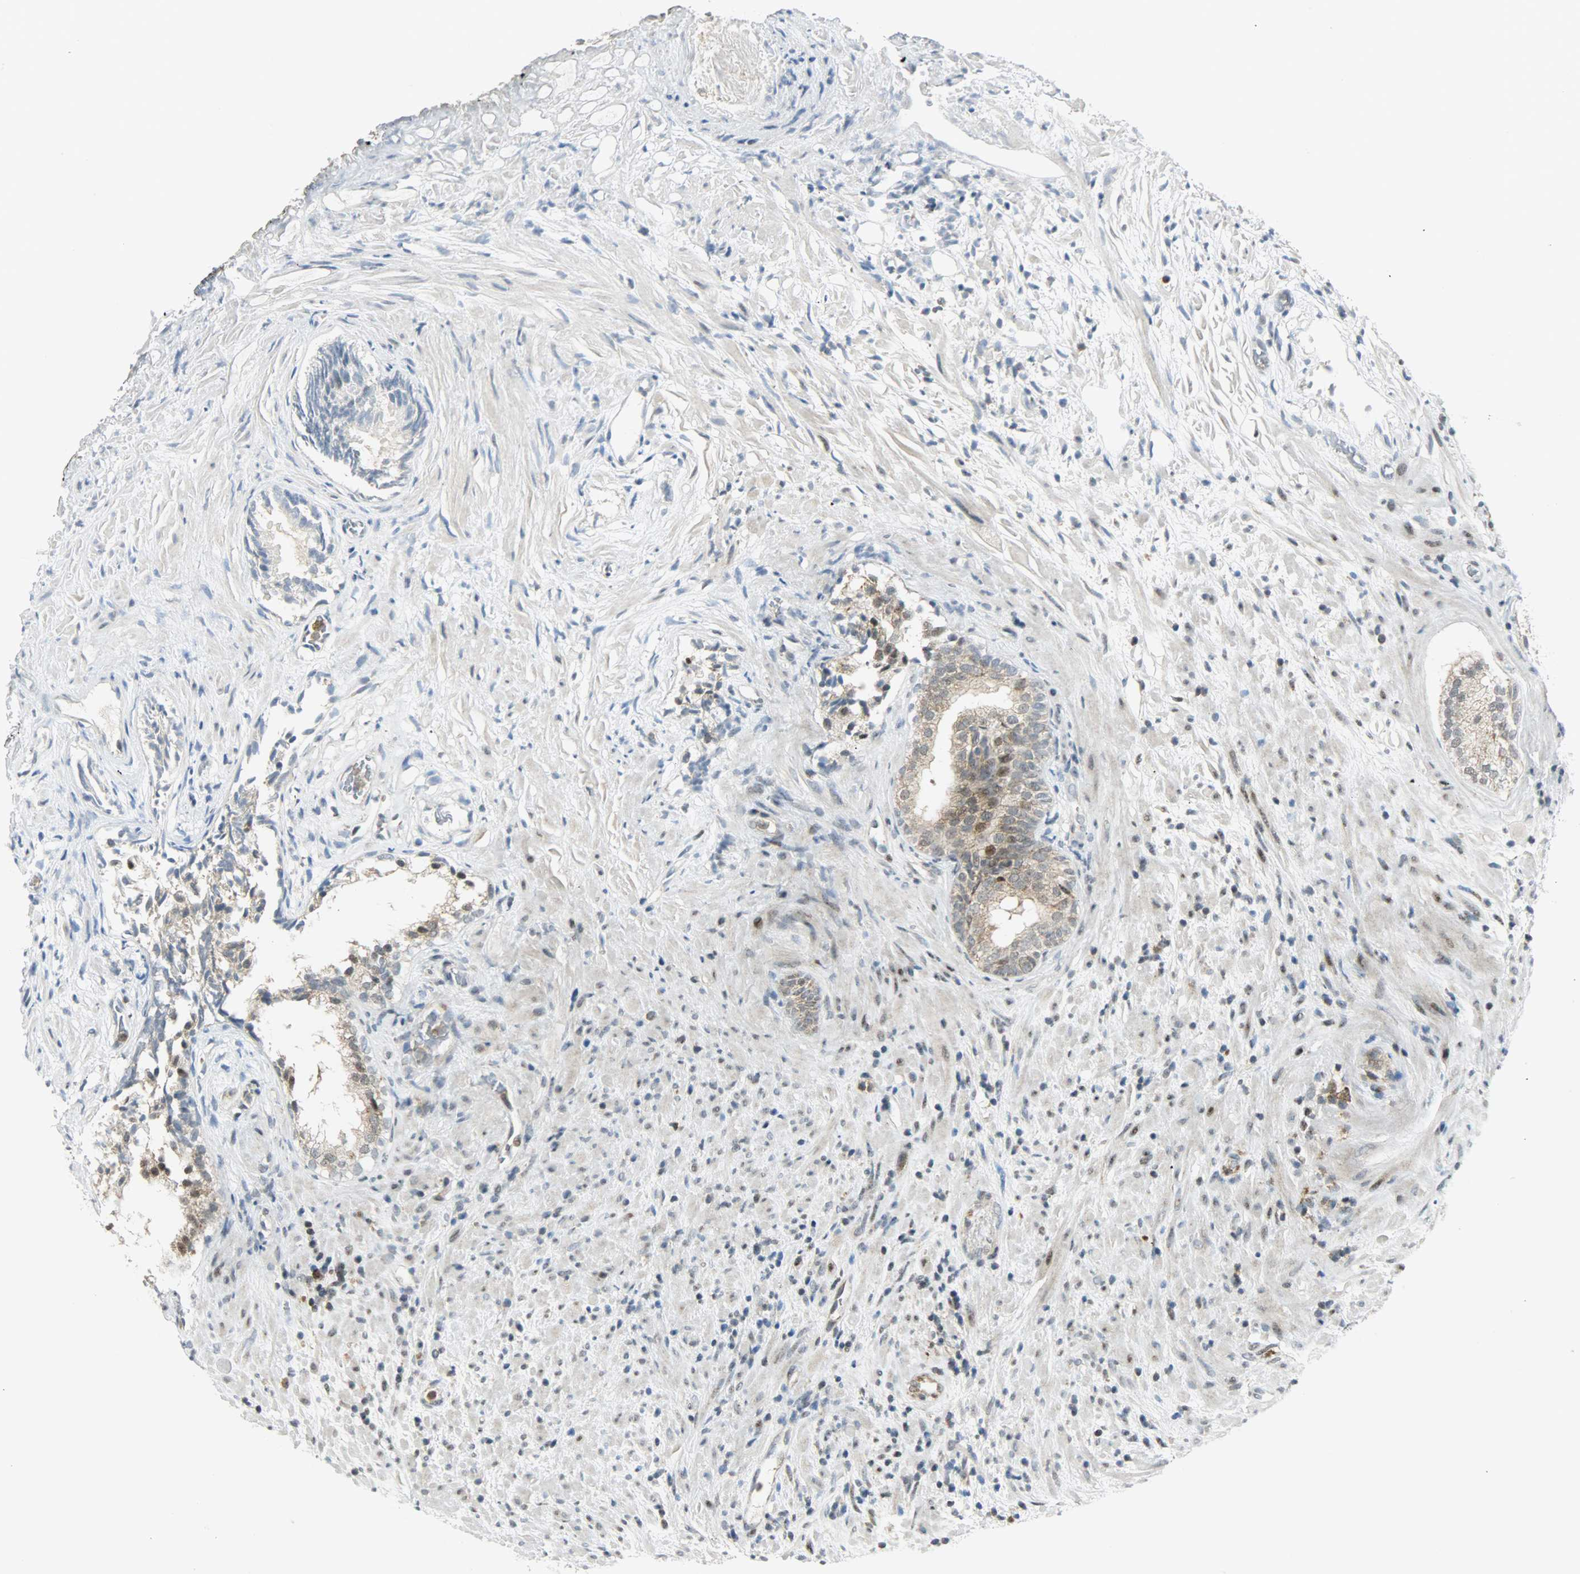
{"staining": {"intensity": "weak", "quantity": ">75%", "location": "cytoplasmic/membranous,nuclear"}, "tissue": "prostate", "cell_type": "Glandular cells", "image_type": "normal", "snomed": [{"axis": "morphology", "description": "Normal tissue, NOS"}, {"axis": "topography", "description": "Prostate"}], "caption": "Protein analysis of unremarkable prostate shows weak cytoplasmic/membranous,nuclear staining in about >75% of glandular cells.", "gene": "IL15", "patient": {"sex": "male", "age": 76}}